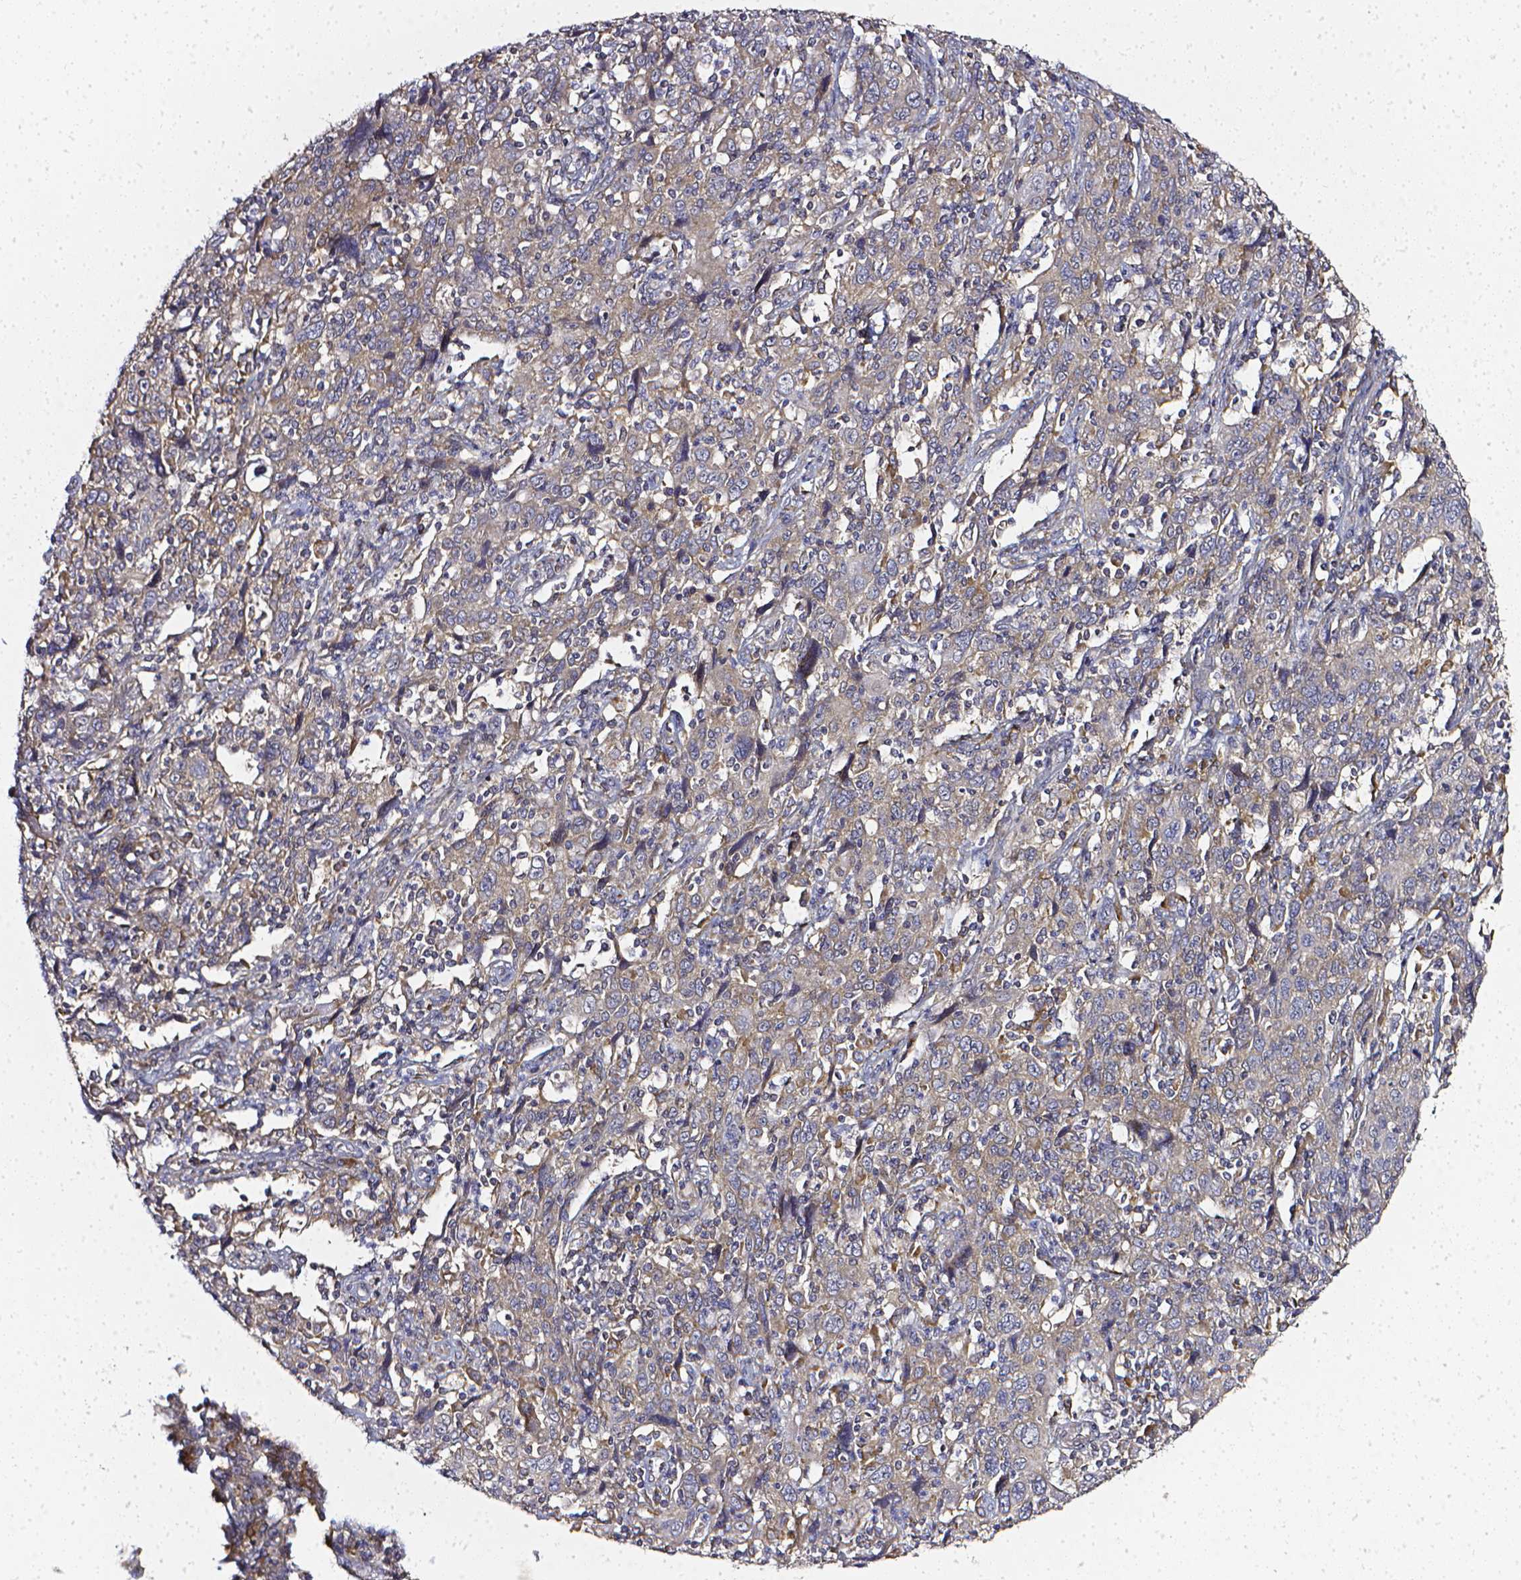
{"staining": {"intensity": "weak", "quantity": ">75%", "location": "cytoplasmic/membranous"}, "tissue": "cervical cancer", "cell_type": "Tumor cells", "image_type": "cancer", "snomed": [{"axis": "morphology", "description": "Squamous cell carcinoma, NOS"}, {"axis": "topography", "description": "Cervix"}], "caption": "Cervical squamous cell carcinoma stained with a brown dye shows weak cytoplasmic/membranous positive staining in approximately >75% of tumor cells.", "gene": "PRAG1", "patient": {"sex": "female", "age": 46}}